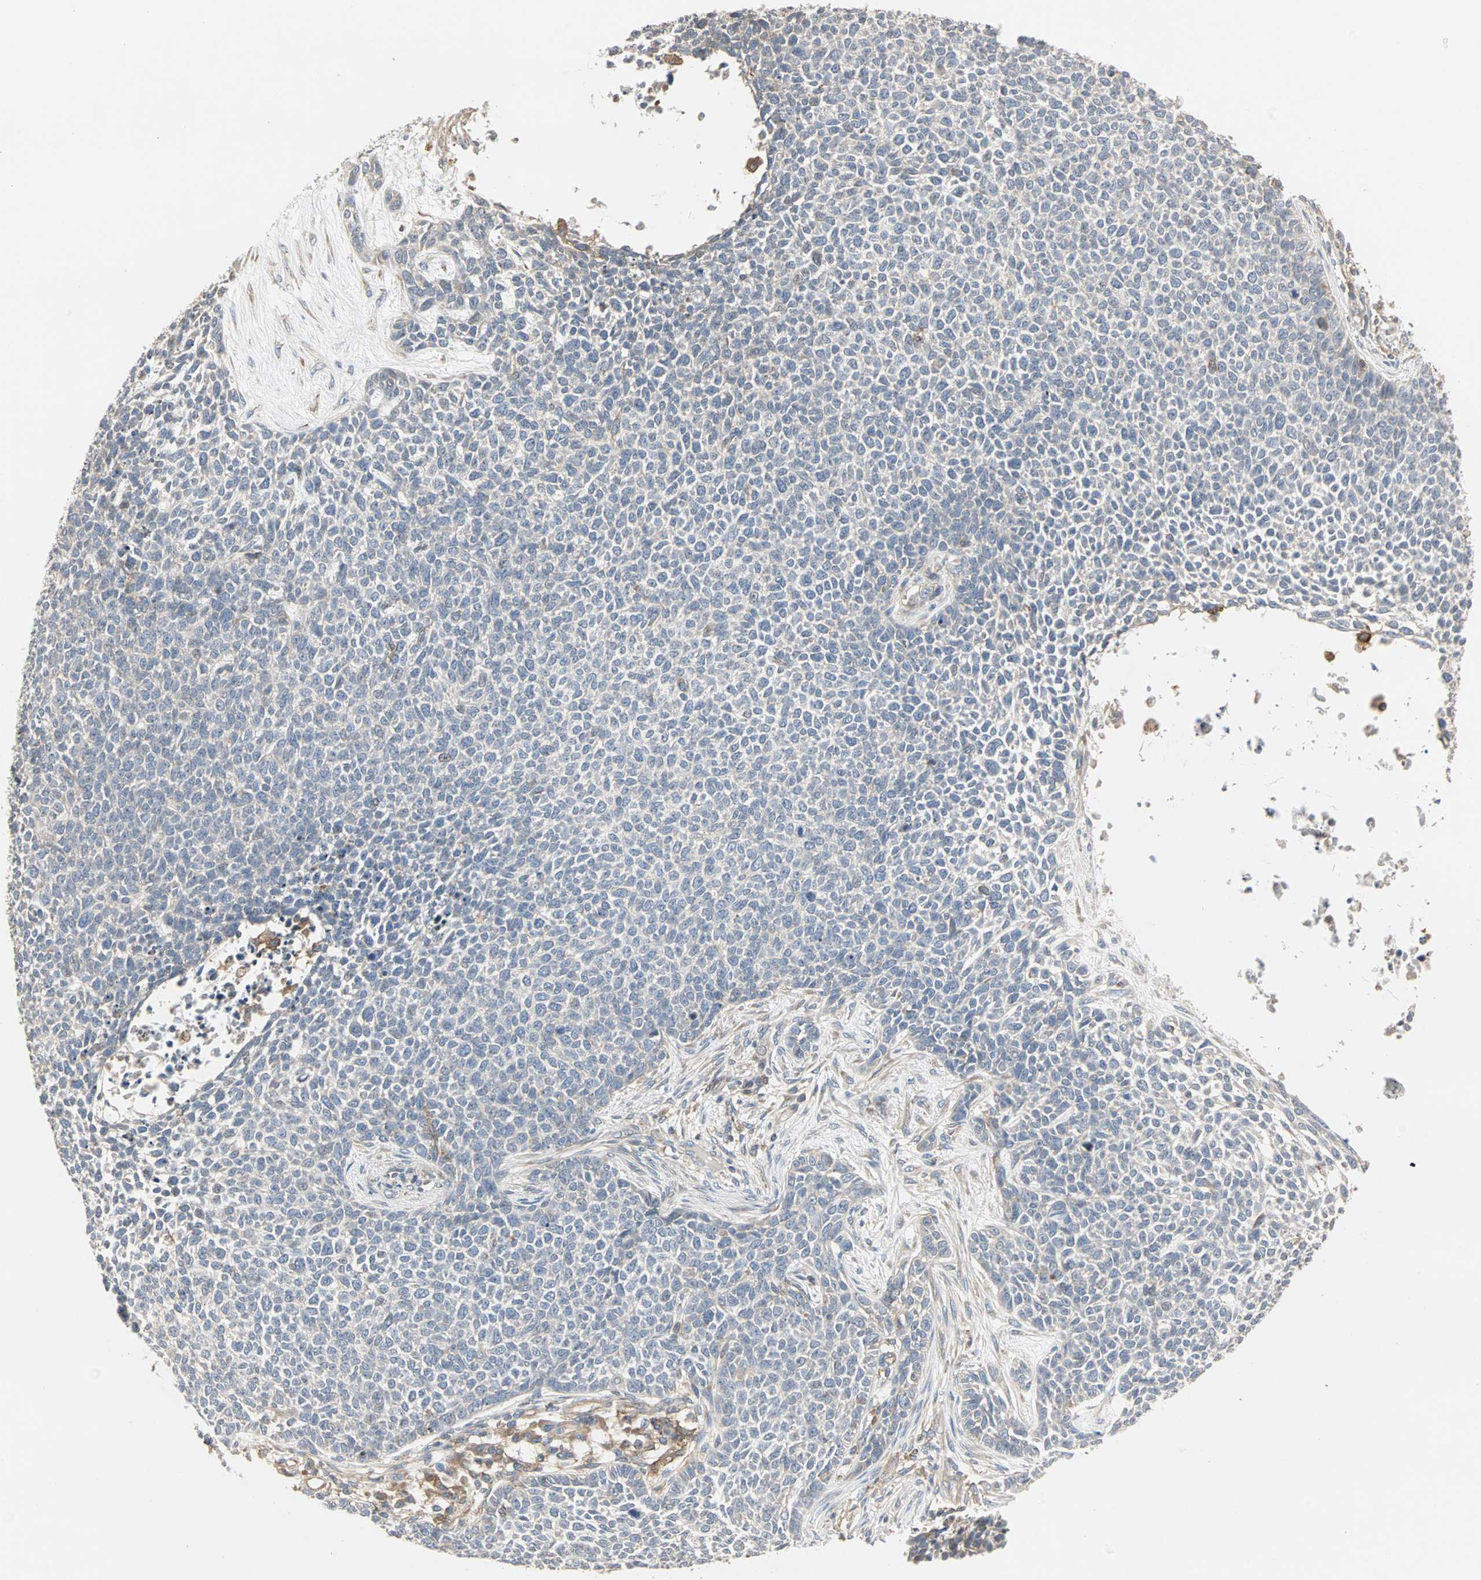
{"staining": {"intensity": "weak", "quantity": "25%-75%", "location": "cytoplasmic/membranous"}, "tissue": "skin cancer", "cell_type": "Tumor cells", "image_type": "cancer", "snomed": [{"axis": "morphology", "description": "Basal cell carcinoma"}, {"axis": "topography", "description": "Skin"}], "caption": "Immunohistochemical staining of human skin basal cell carcinoma displays low levels of weak cytoplasmic/membranous protein staining in about 25%-75% of tumor cells.", "gene": "GNAI2", "patient": {"sex": "female", "age": 84}}